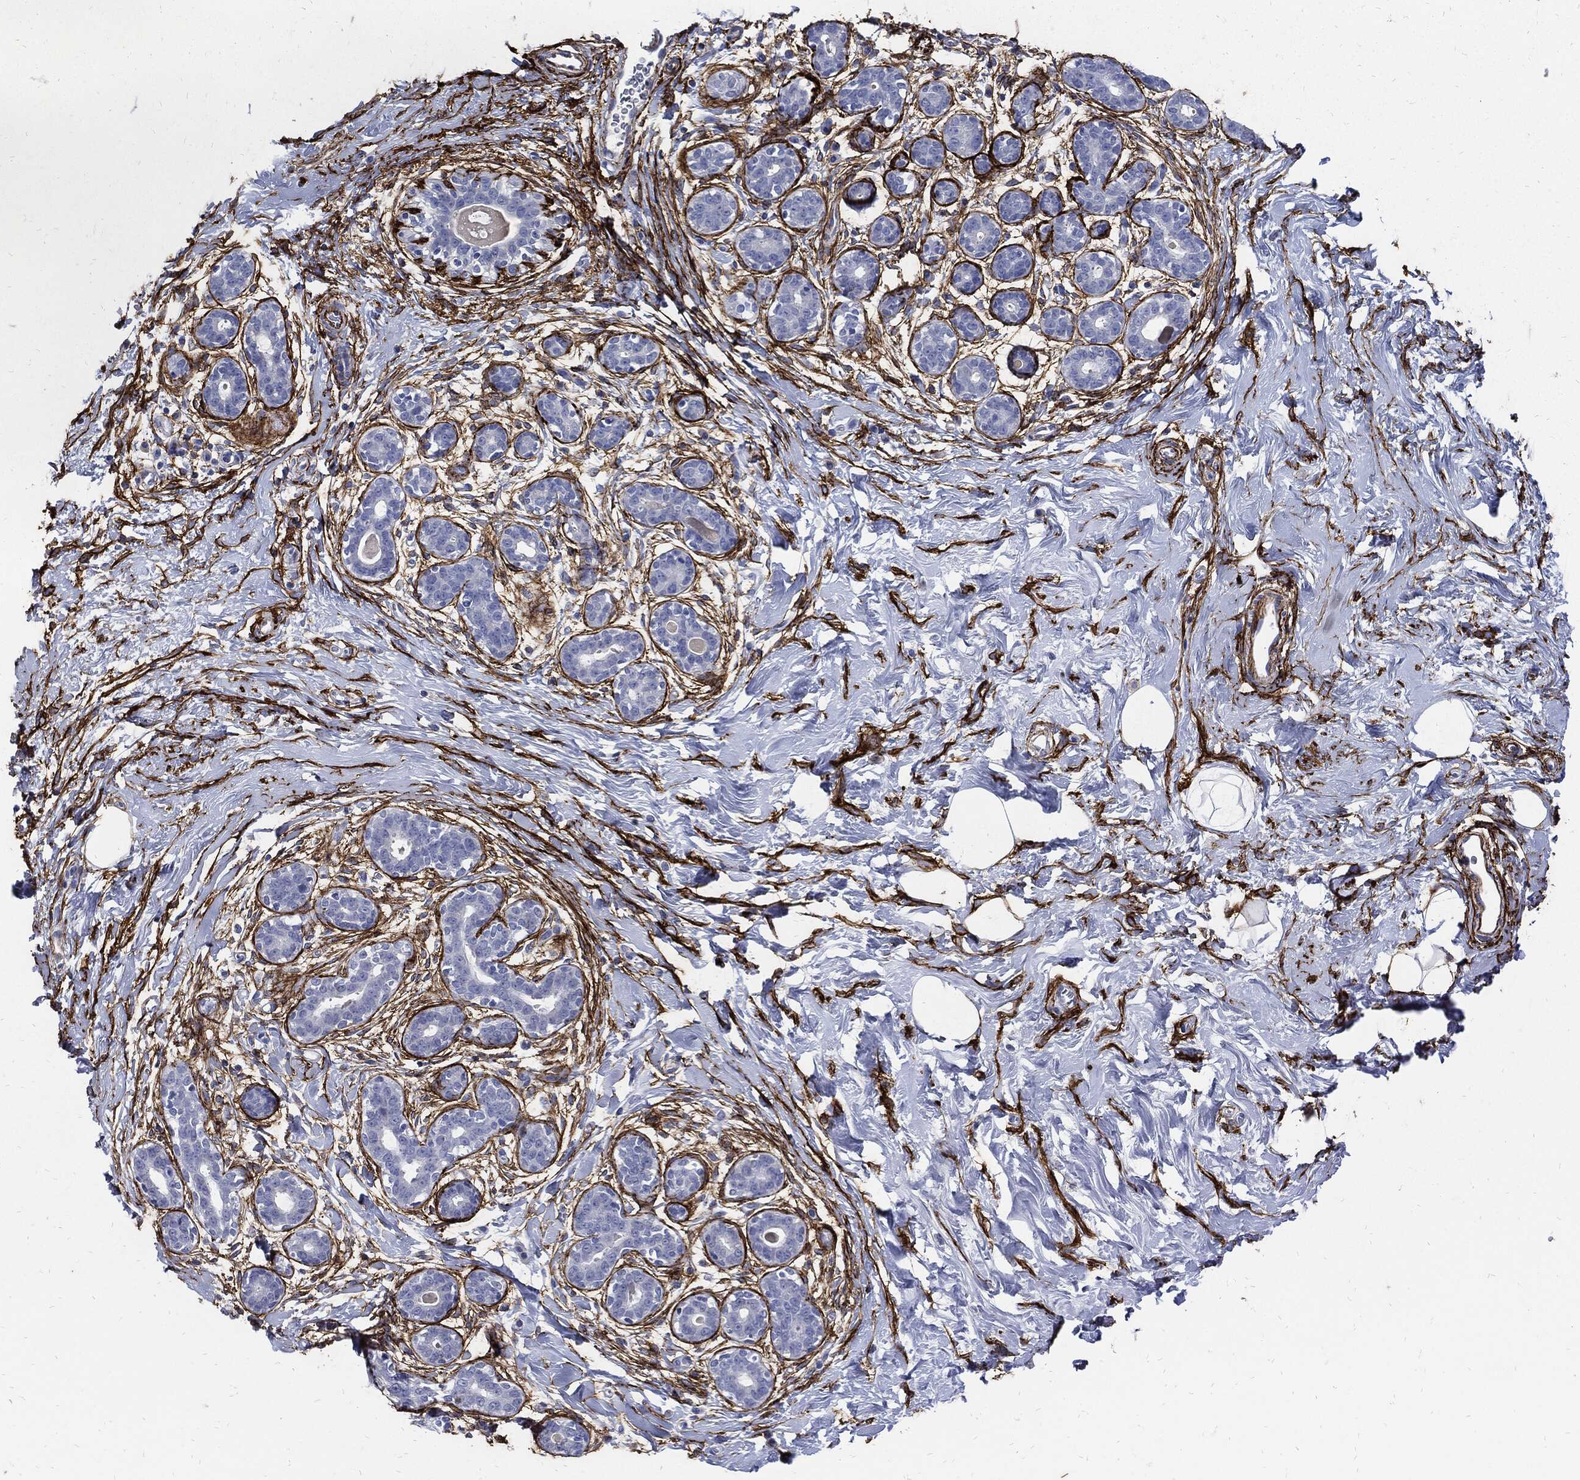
{"staining": {"intensity": "negative", "quantity": "none", "location": "none"}, "tissue": "breast", "cell_type": "Adipocytes", "image_type": "normal", "snomed": [{"axis": "morphology", "description": "Normal tissue, NOS"}, {"axis": "topography", "description": "Breast"}], "caption": "A histopathology image of human breast is negative for staining in adipocytes.", "gene": "FBN1", "patient": {"sex": "female", "age": 43}}